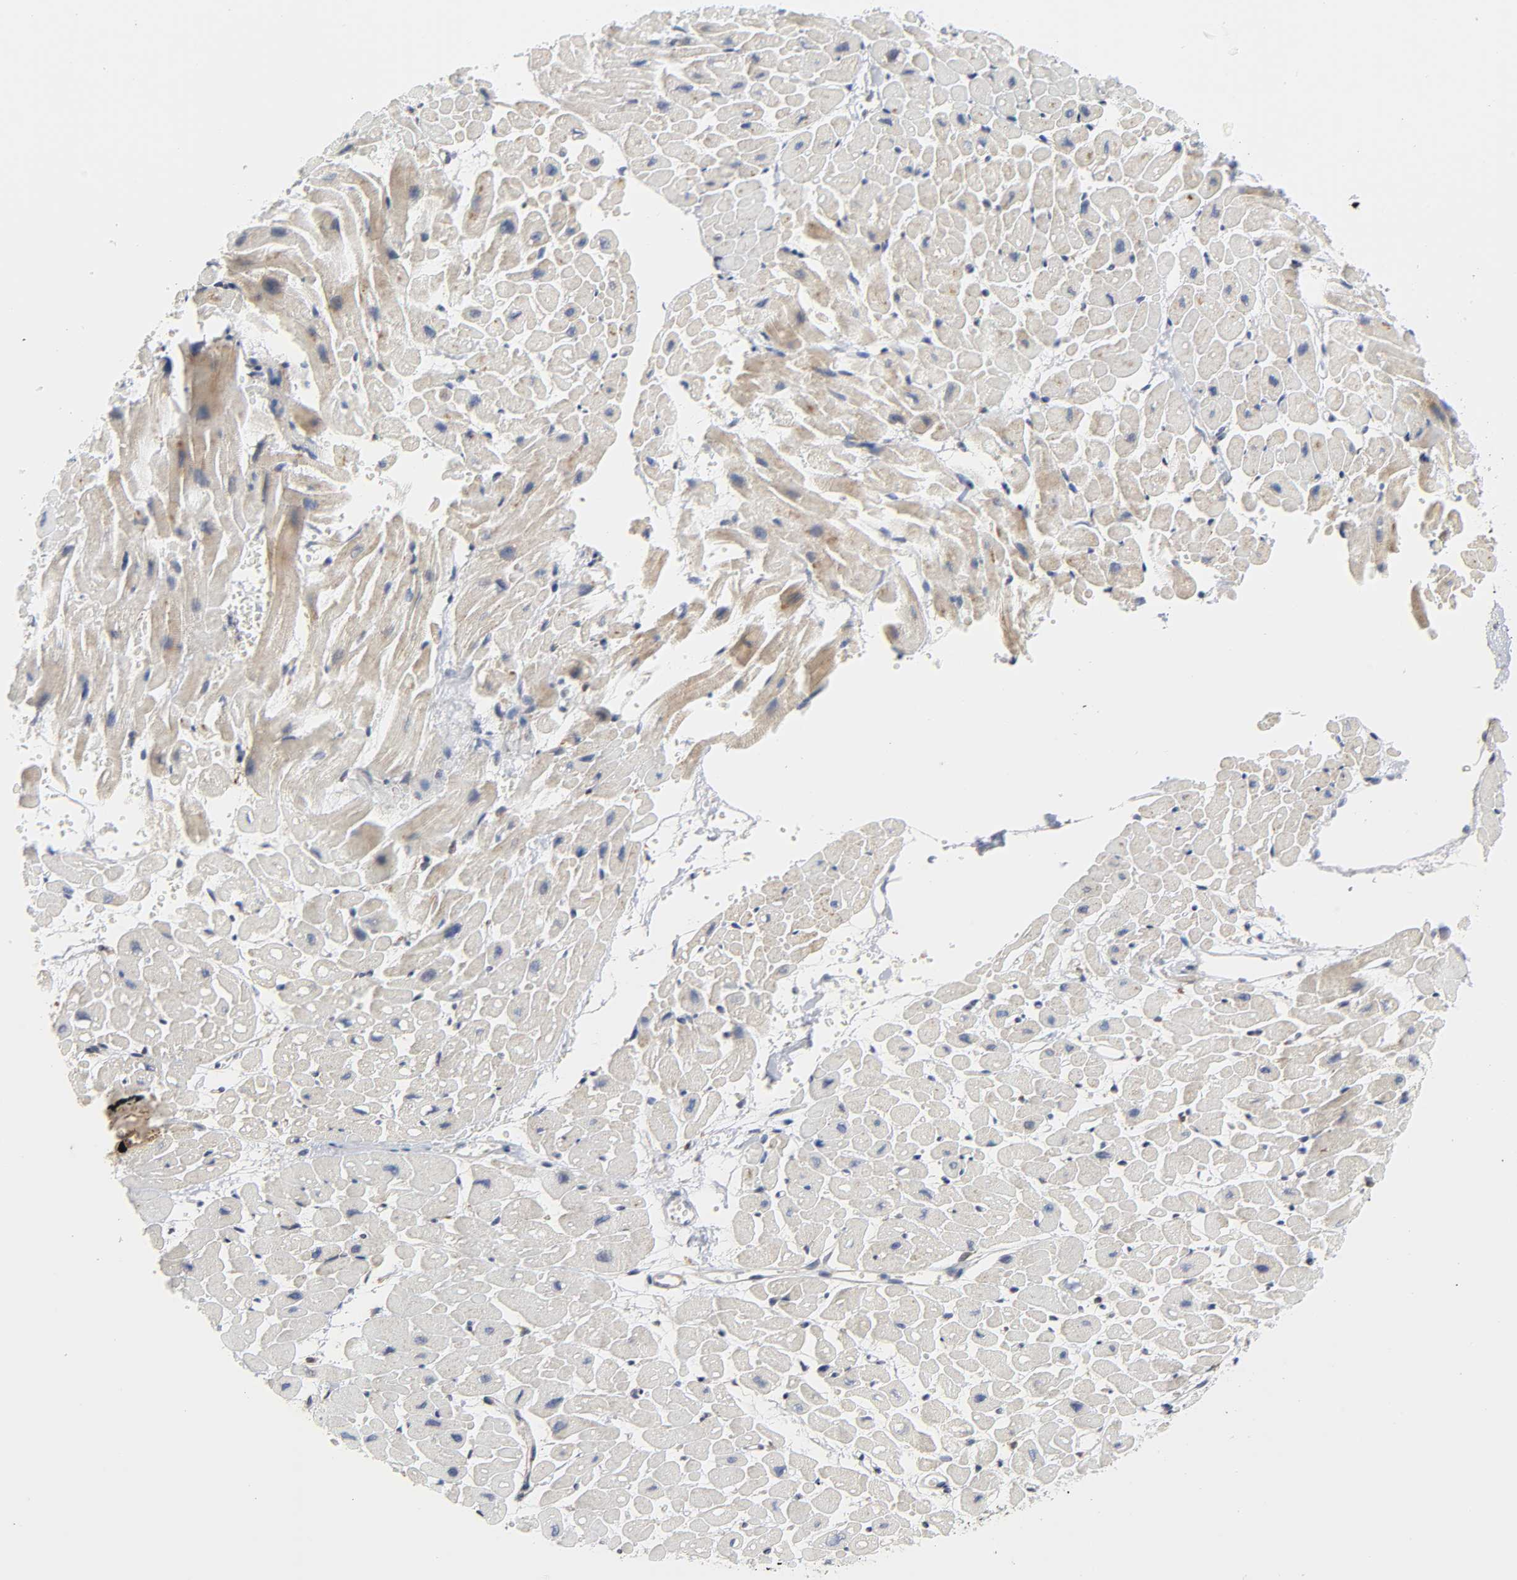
{"staining": {"intensity": "negative", "quantity": "none", "location": "none"}, "tissue": "heart muscle", "cell_type": "Cardiomyocytes", "image_type": "normal", "snomed": [{"axis": "morphology", "description": "Normal tissue, NOS"}, {"axis": "topography", "description": "Heart"}], "caption": "Human heart muscle stained for a protein using immunohistochemistry (IHC) exhibits no expression in cardiomyocytes.", "gene": "BAX", "patient": {"sex": "male", "age": 45}}